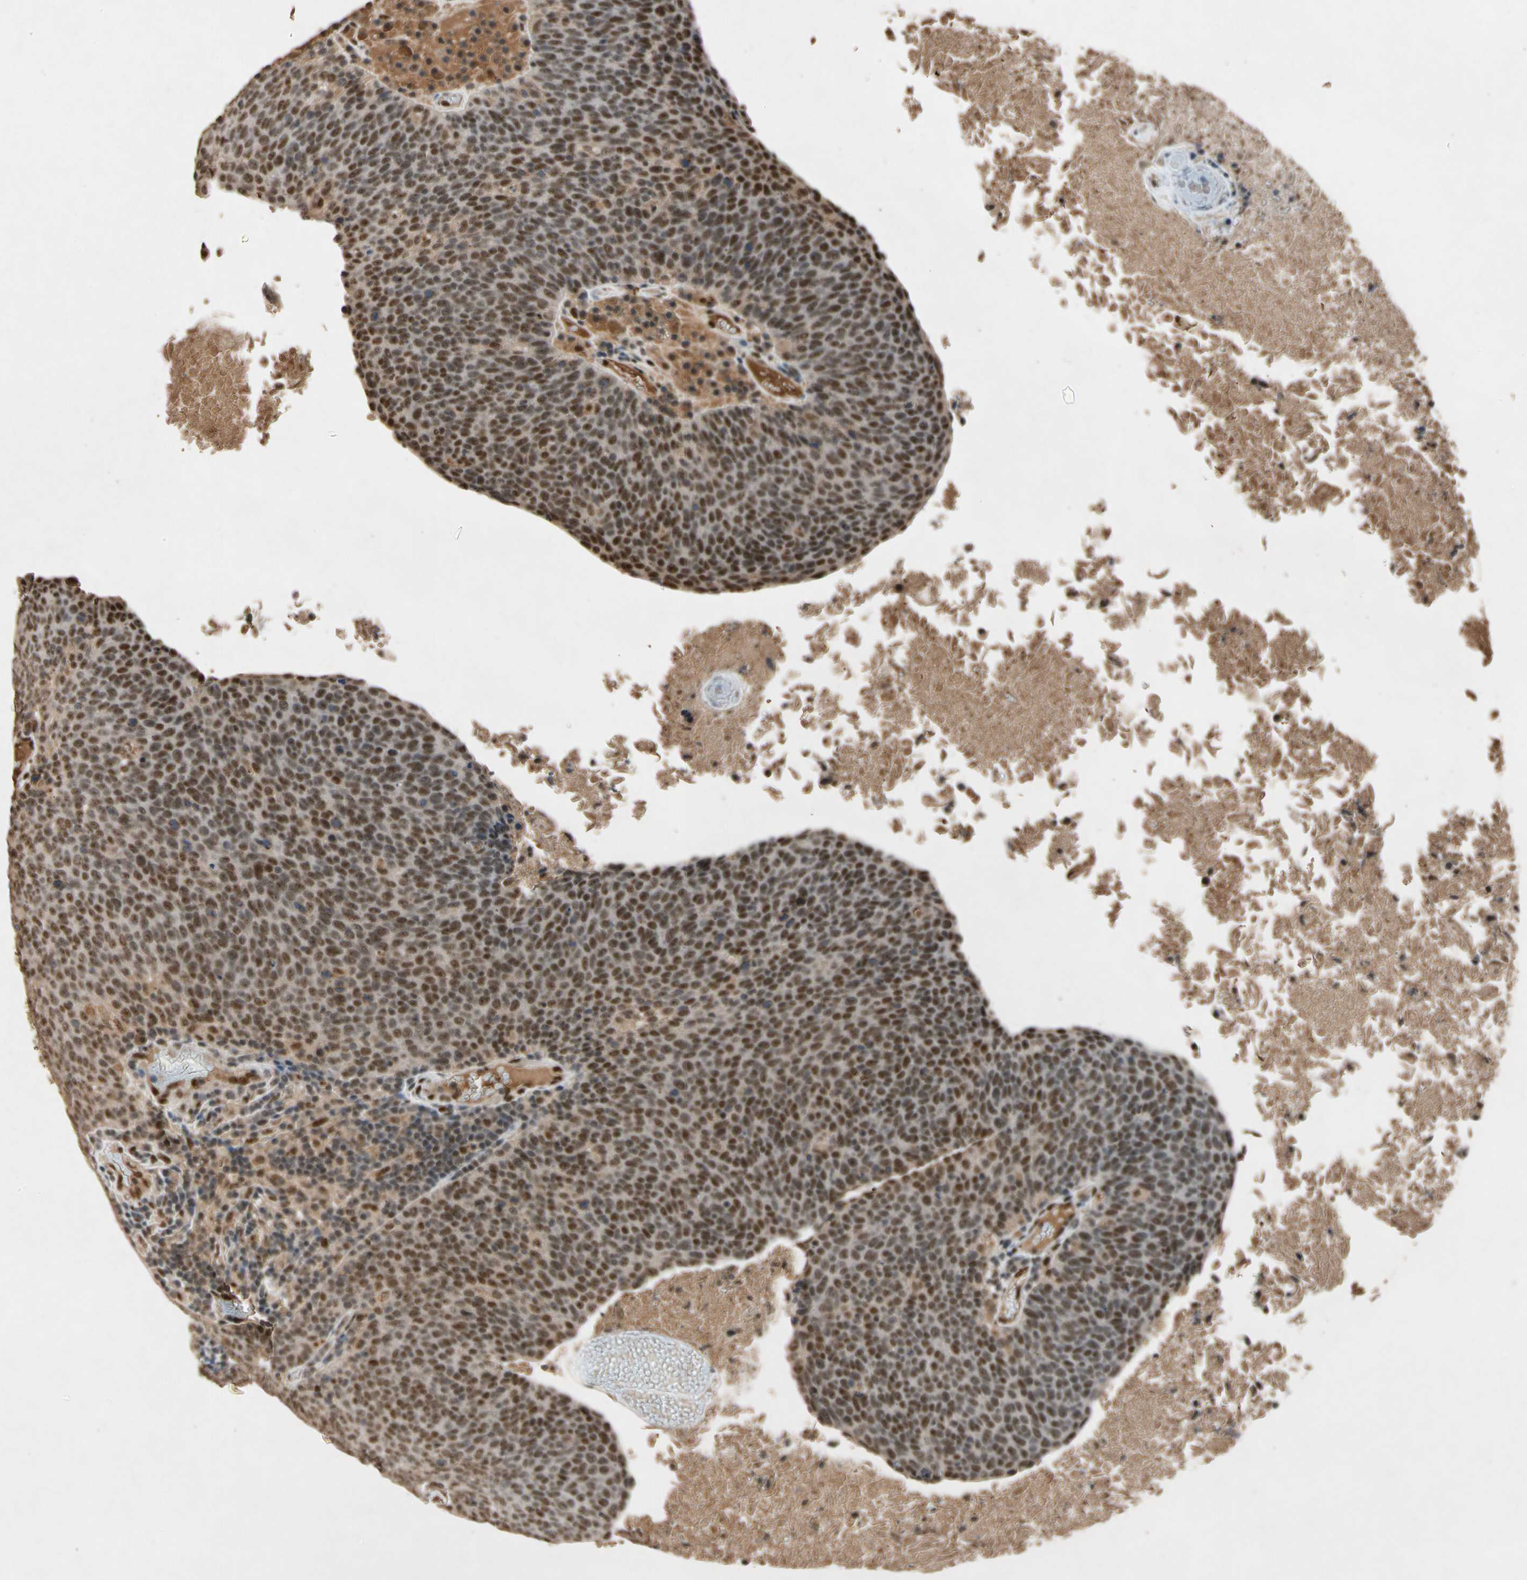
{"staining": {"intensity": "strong", "quantity": ">75%", "location": "cytoplasmic/membranous,nuclear"}, "tissue": "head and neck cancer", "cell_type": "Tumor cells", "image_type": "cancer", "snomed": [{"axis": "morphology", "description": "Squamous cell carcinoma, NOS"}, {"axis": "morphology", "description": "Squamous cell carcinoma, metastatic, NOS"}, {"axis": "topography", "description": "Lymph node"}, {"axis": "topography", "description": "Head-Neck"}], "caption": "Immunohistochemical staining of human head and neck cancer shows strong cytoplasmic/membranous and nuclear protein expression in approximately >75% of tumor cells.", "gene": "PML", "patient": {"sex": "male", "age": 62}}